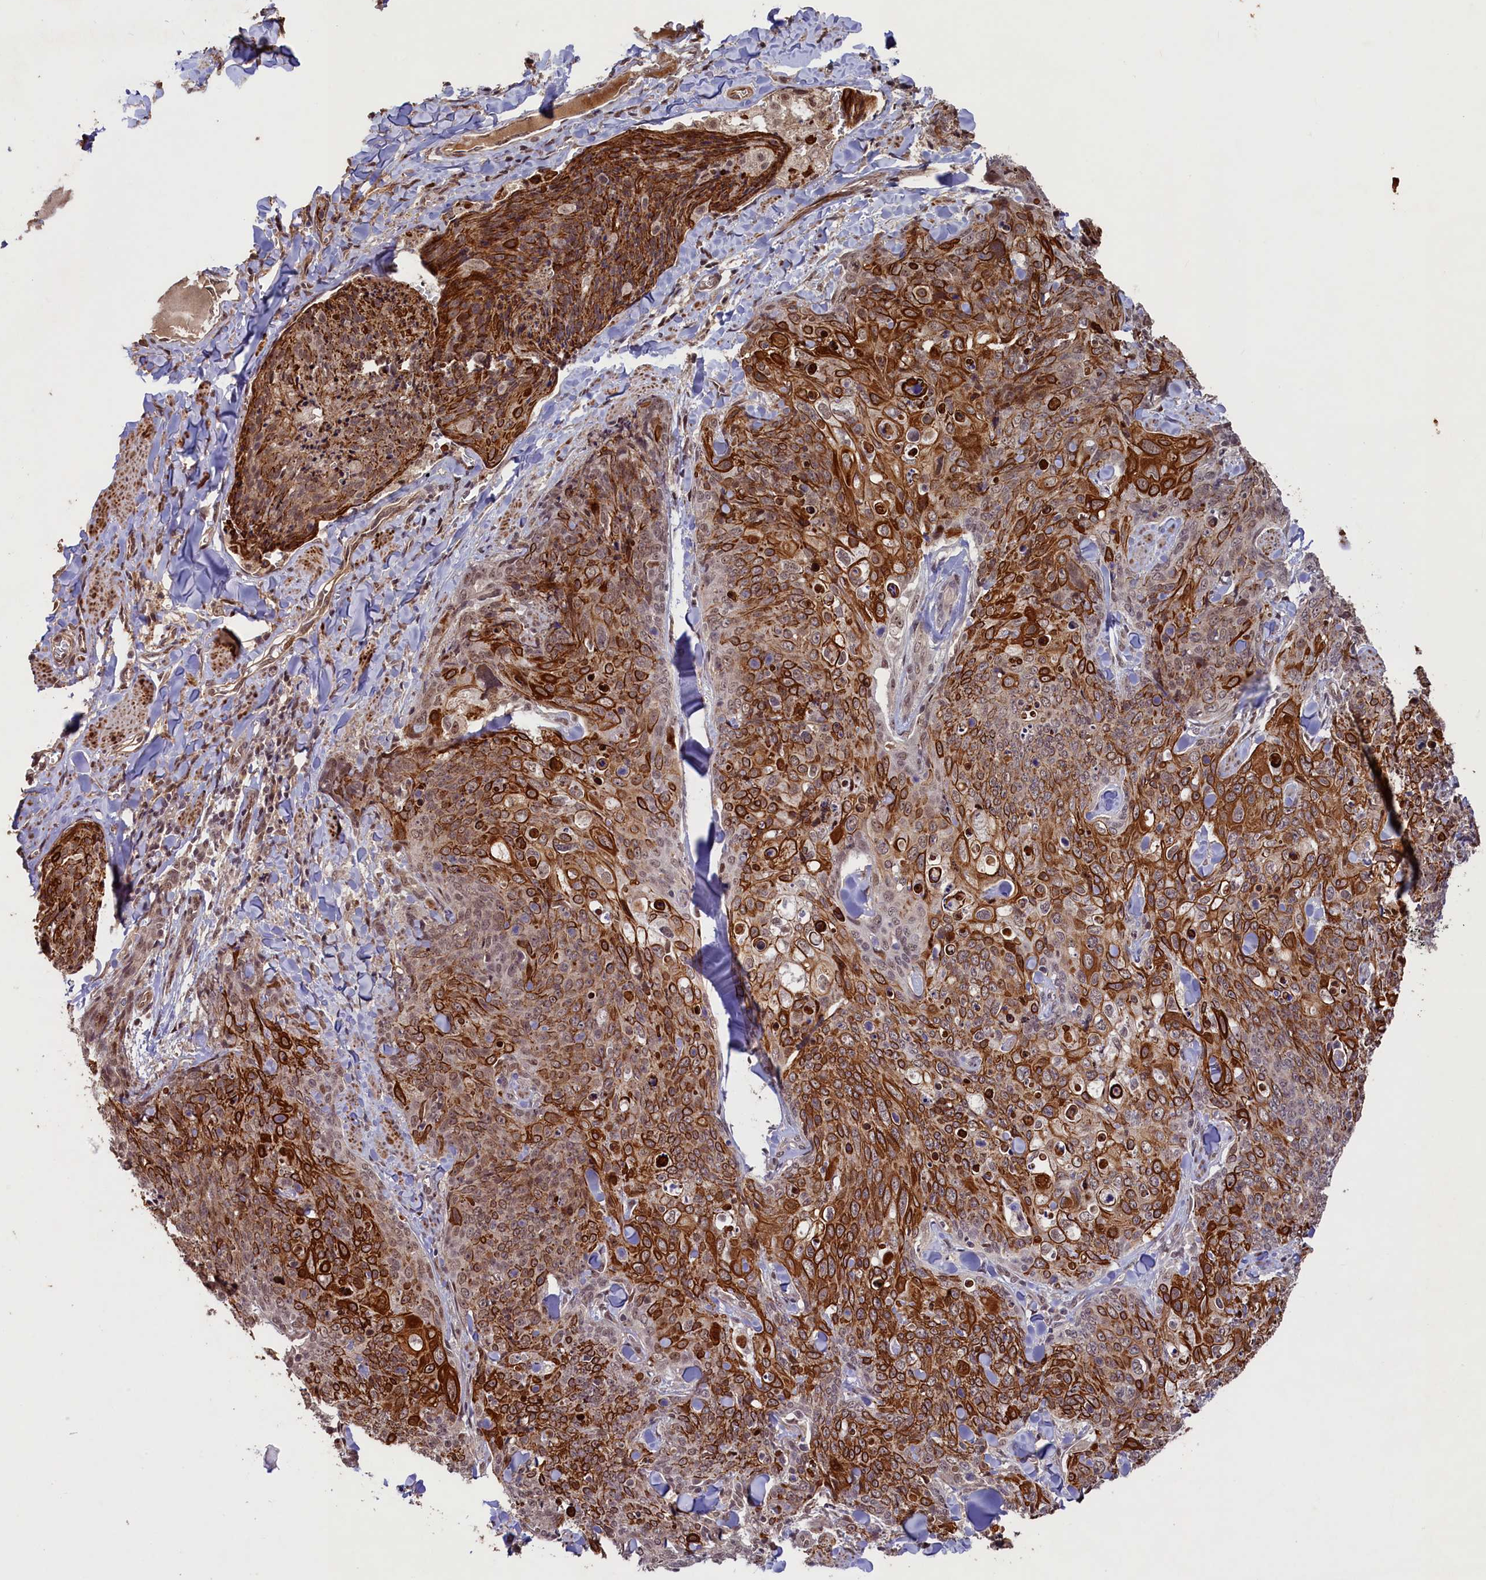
{"staining": {"intensity": "strong", "quantity": ">75%", "location": "cytoplasmic/membranous"}, "tissue": "skin cancer", "cell_type": "Tumor cells", "image_type": "cancer", "snomed": [{"axis": "morphology", "description": "Squamous cell carcinoma, NOS"}, {"axis": "topography", "description": "Skin"}, {"axis": "topography", "description": "Vulva"}], "caption": "Strong cytoplasmic/membranous protein staining is appreciated in approximately >75% of tumor cells in skin cancer.", "gene": "SHPRH", "patient": {"sex": "female", "age": 85}}